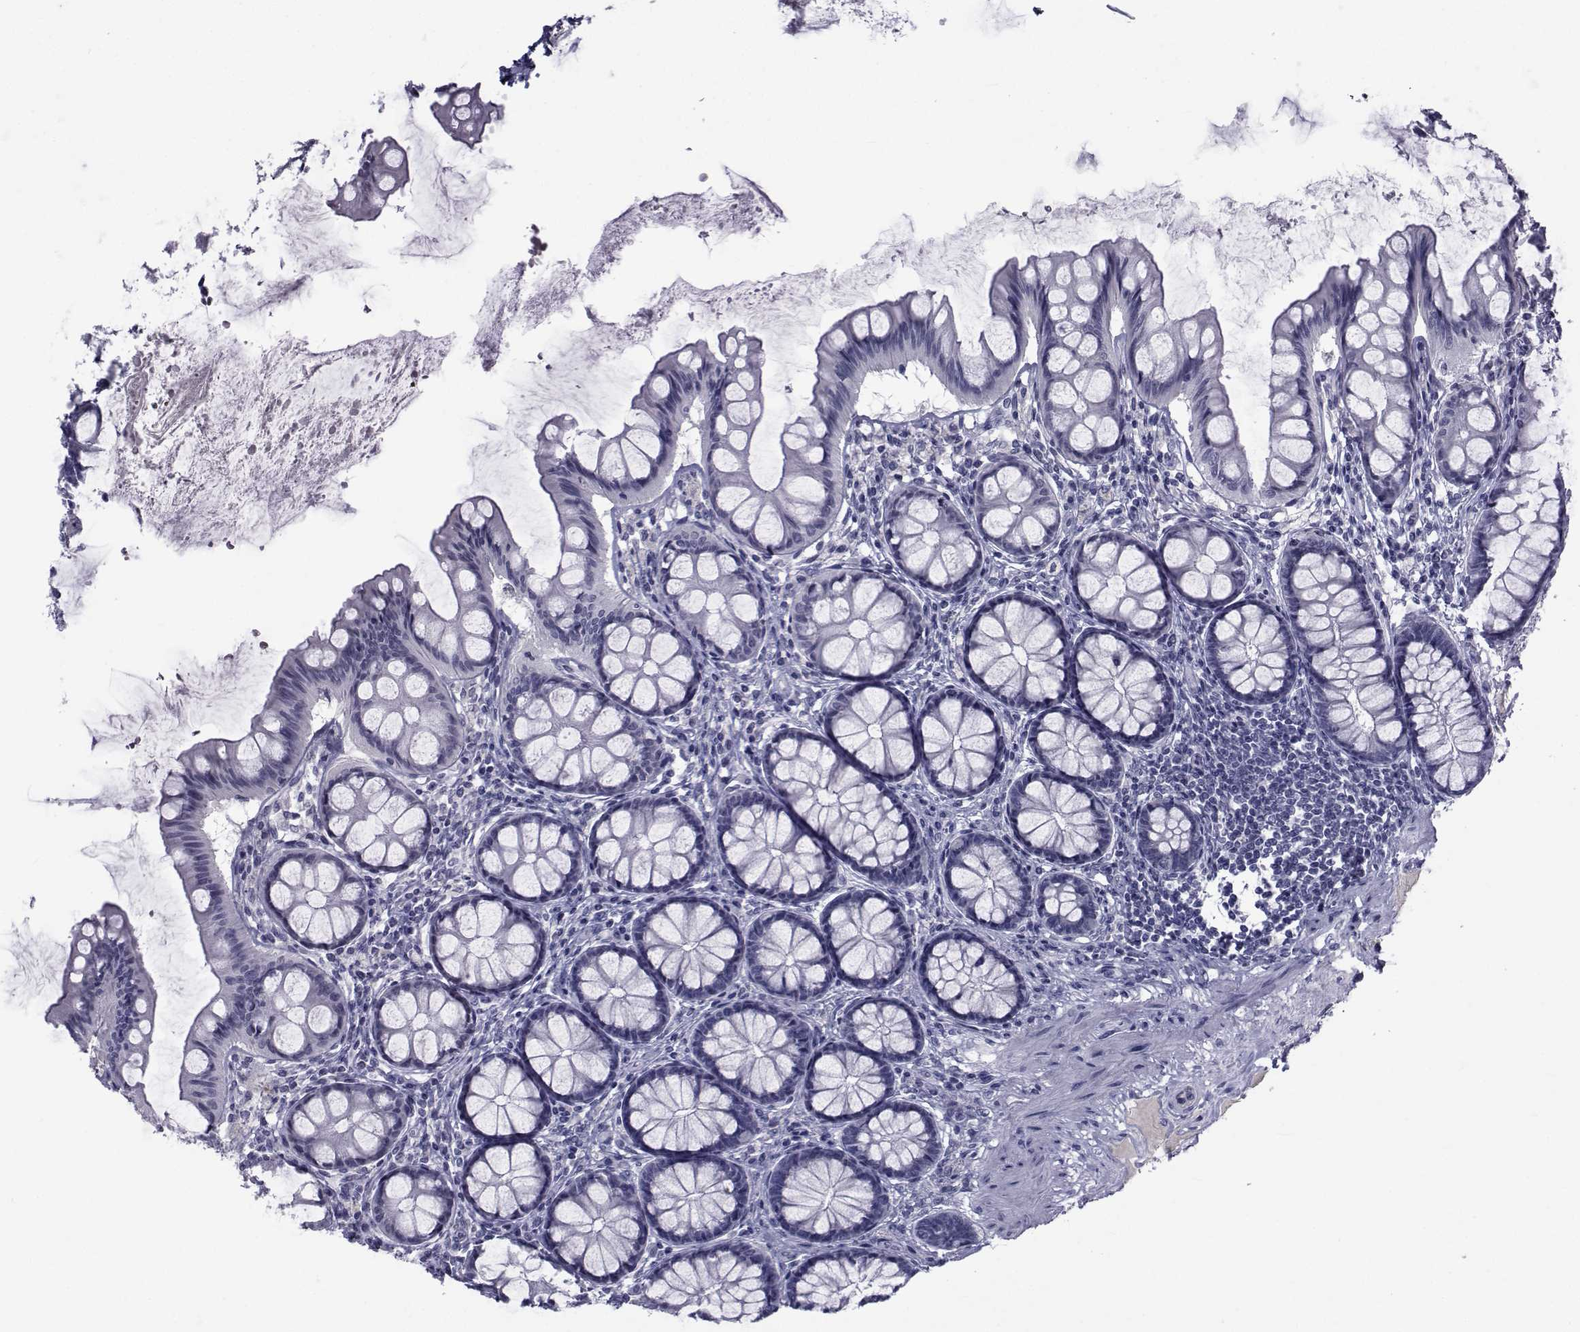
{"staining": {"intensity": "negative", "quantity": "none", "location": "none"}, "tissue": "colon", "cell_type": "Endothelial cells", "image_type": "normal", "snomed": [{"axis": "morphology", "description": "Normal tissue, NOS"}, {"axis": "topography", "description": "Colon"}], "caption": "Micrograph shows no protein expression in endothelial cells of benign colon.", "gene": "PAX2", "patient": {"sex": "female", "age": 65}}